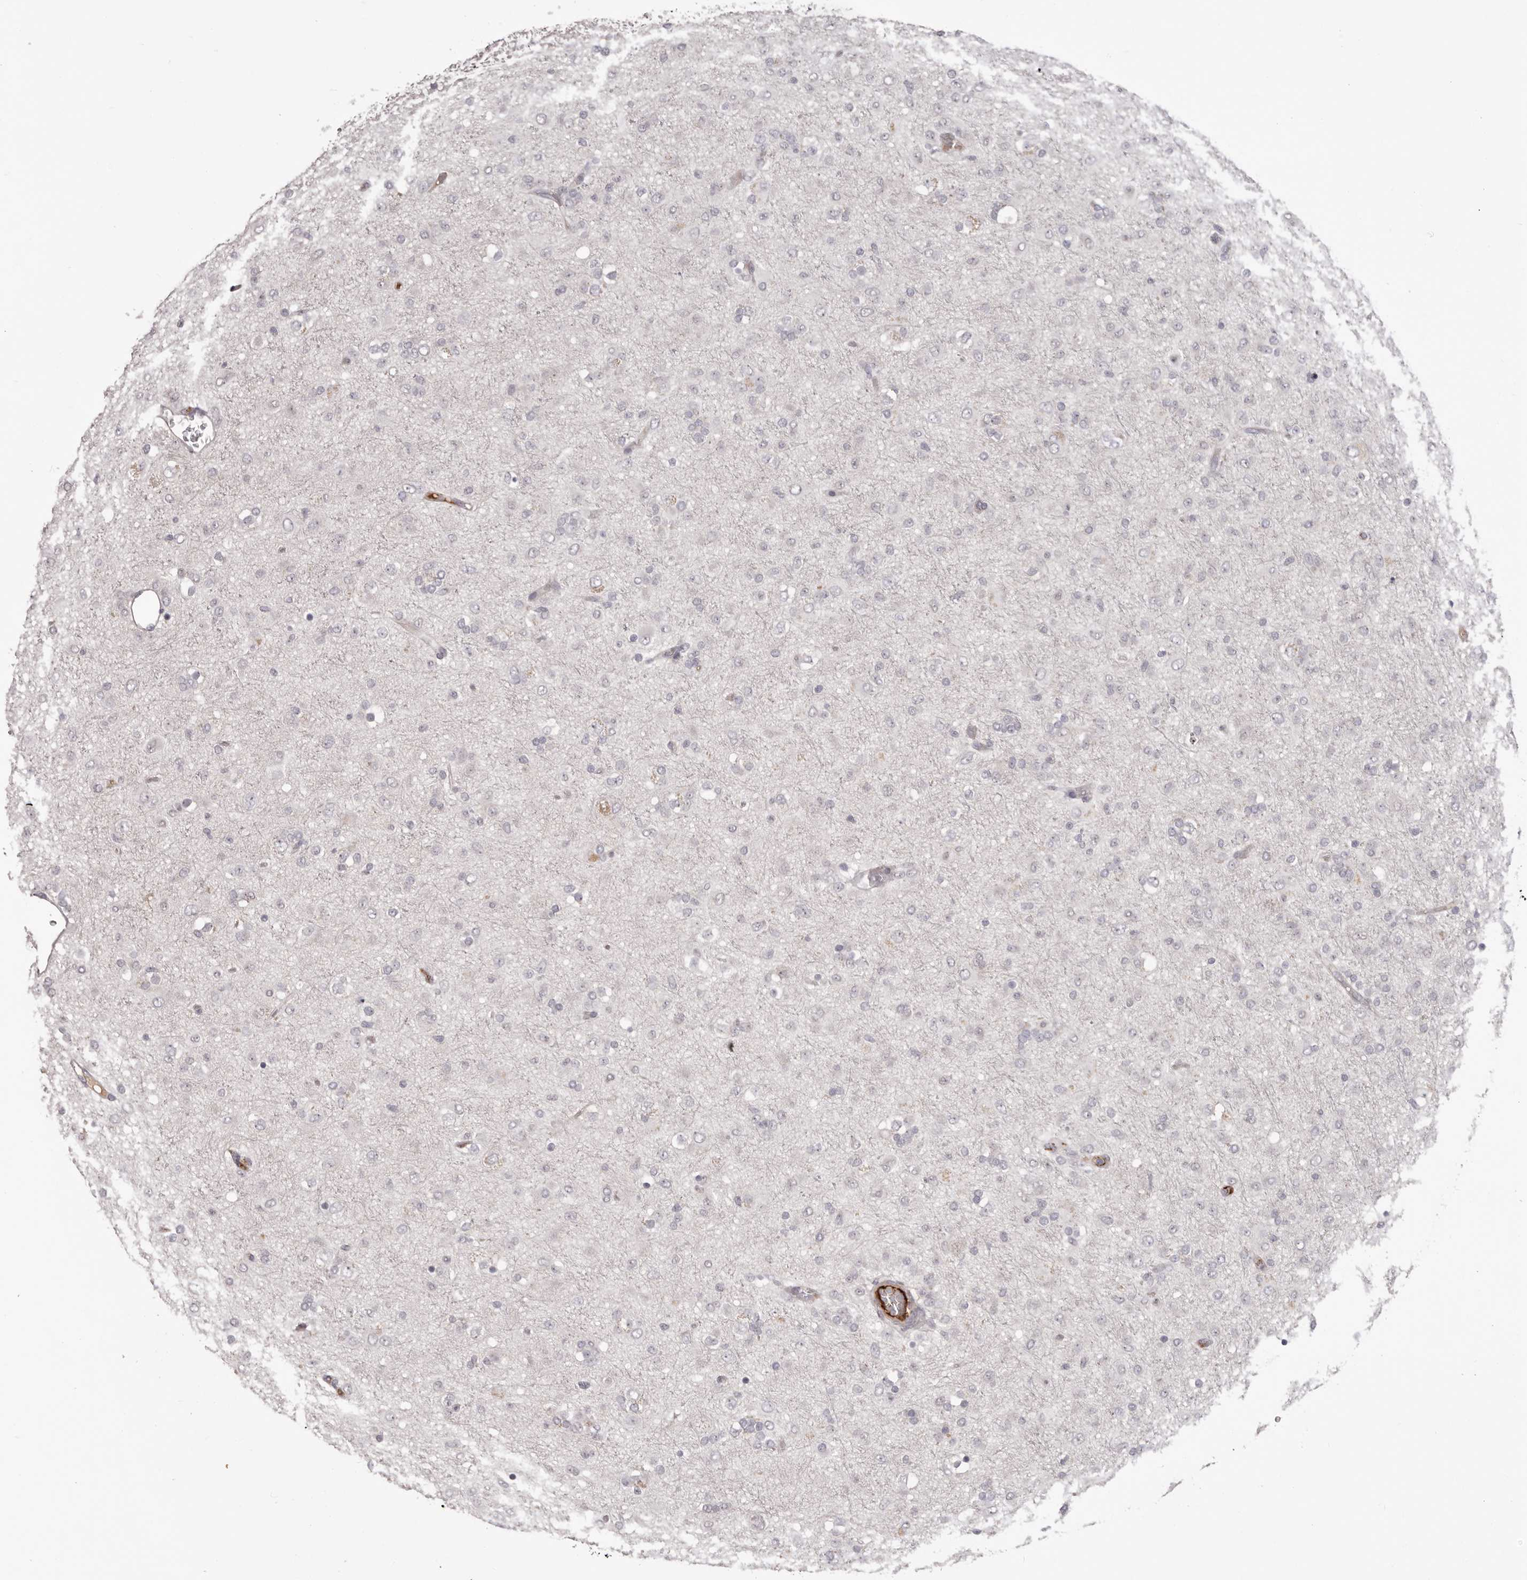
{"staining": {"intensity": "negative", "quantity": "none", "location": "none"}, "tissue": "glioma", "cell_type": "Tumor cells", "image_type": "cancer", "snomed": [{"axis": "morphology", "description": "Glioma, malignant, Low grade"}, {"axis": "topography", "description": "Brain"}], "caption": "This is an IHC micrograph of glioma. There is no positivity in tumor cells.", "gene": "OTUD3", "patient": {"sex": "male", "age": 65}}